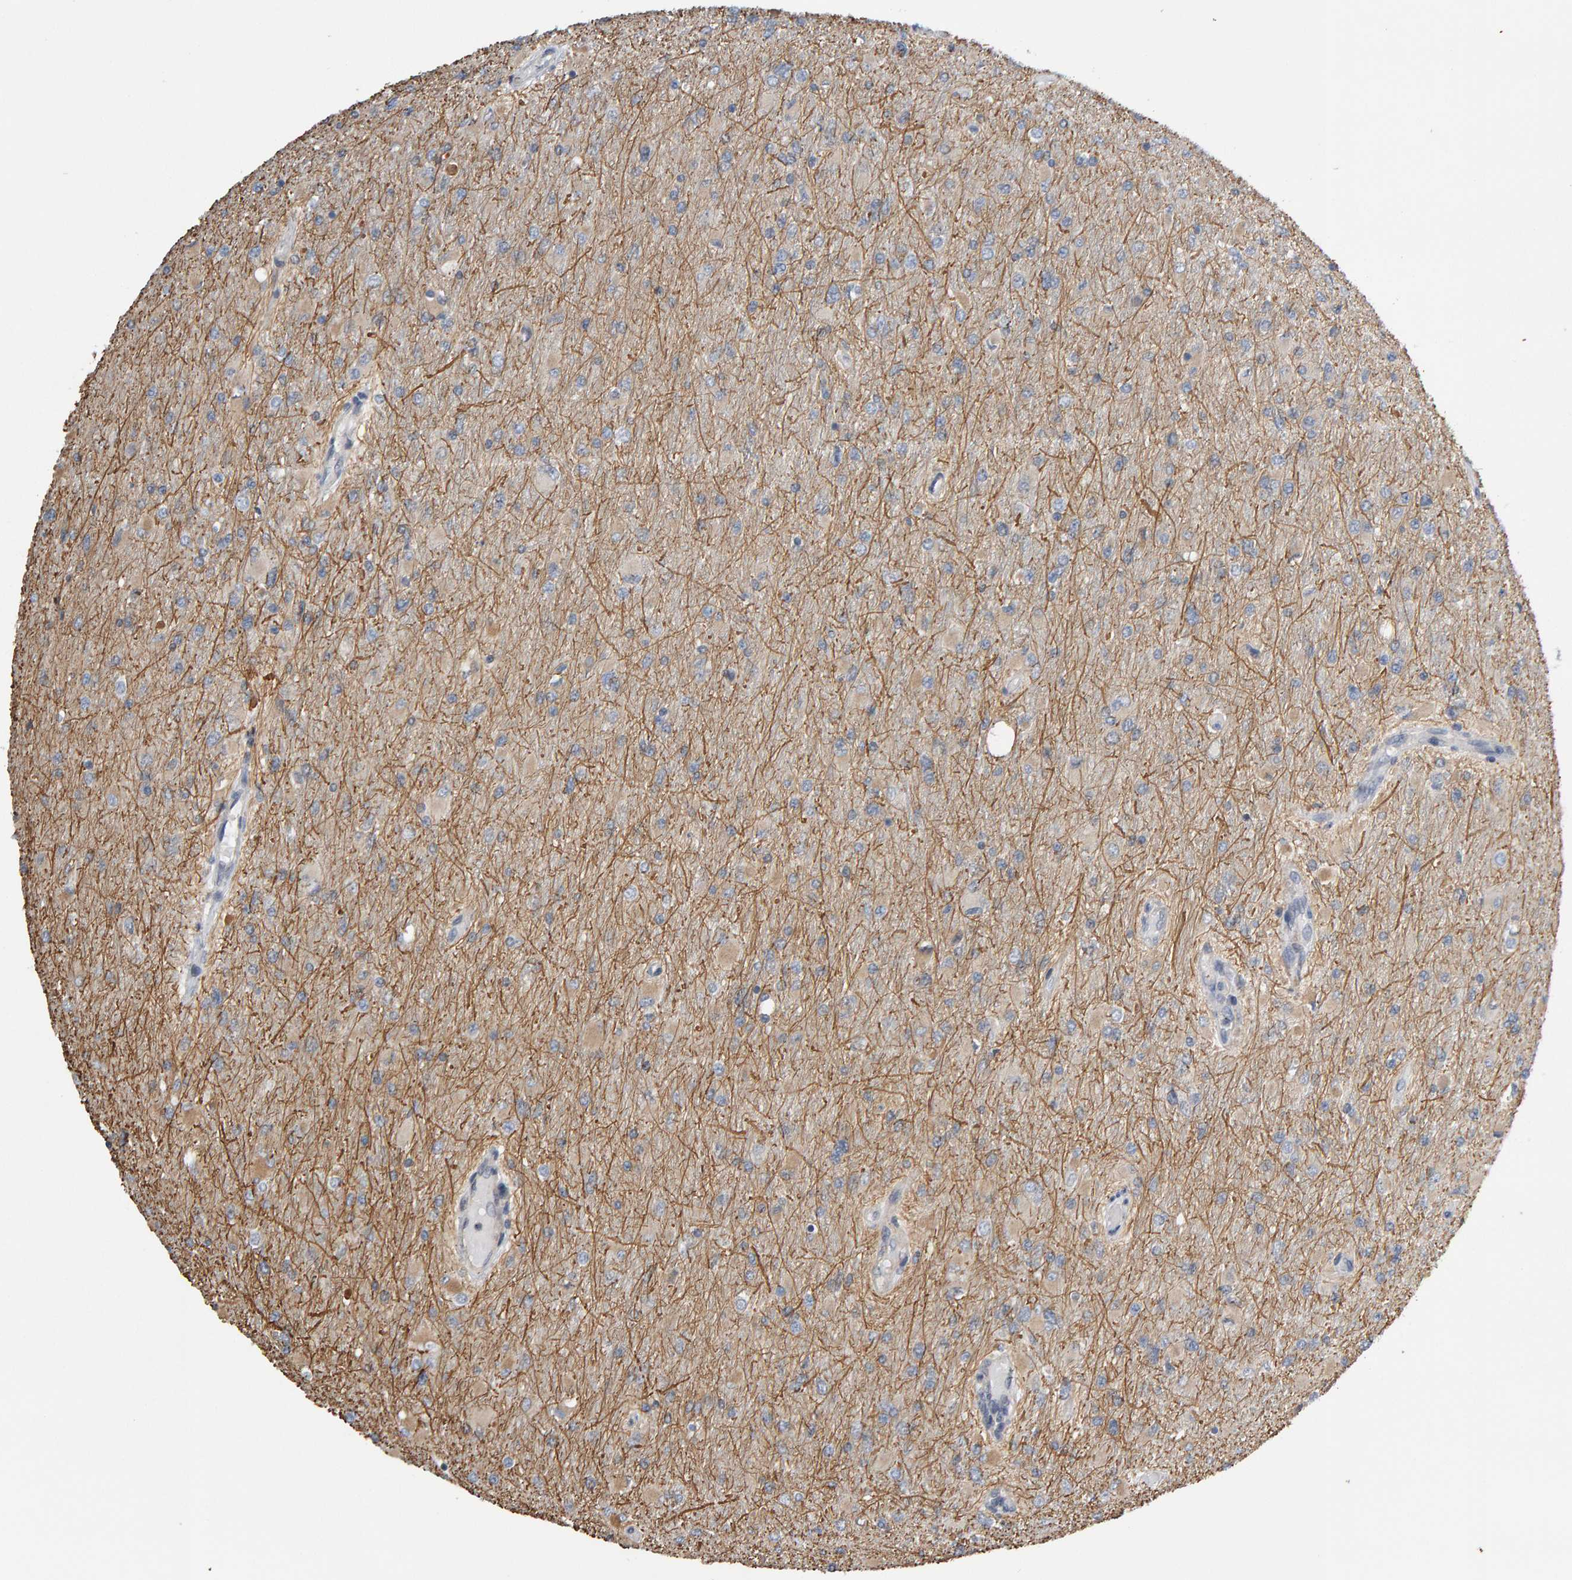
{"staining": {"intensity": "weak", "quantity": ">75%", "location": "cytoplasmic/membranous"}, "tissue": "glioma", "cell_type": "Tumor cells", "image_type": "cancer", "snomed": [{"axis": "morphology", "description": "Glioma, malignant, High grade"}, {"axis": "topography", "description": "Cerebral cortex"}], "caption": "Tumor cells reveal weak cytoplasmic/membranous positivity in about >75% of cells in glioma.", "gene": "COASY", "patient": {"sex": "female", "age": 36}}